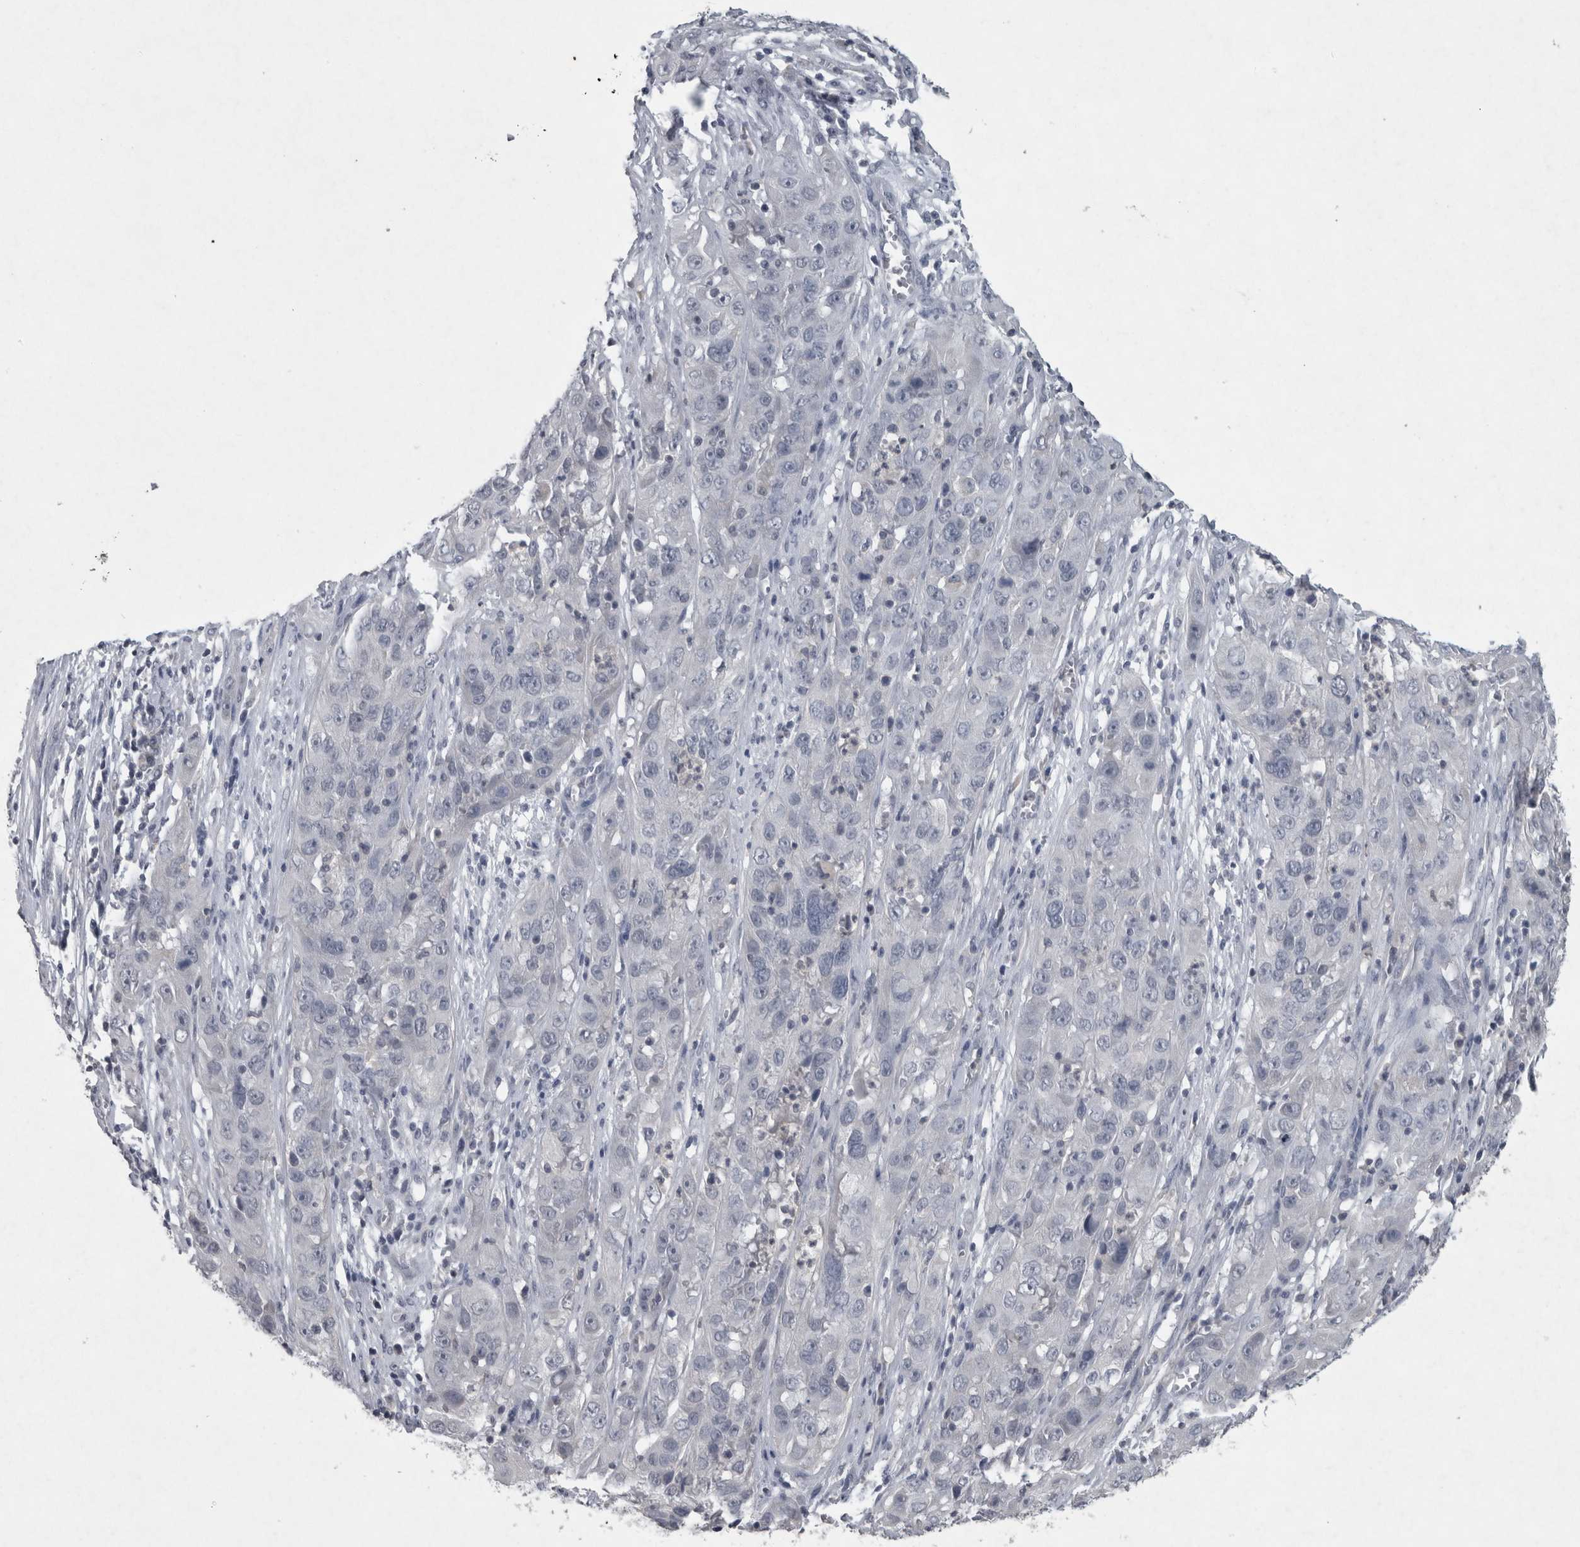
{"staining": {"intensity": "negative", "quantity": "none", "location": "none"}, "tissue": "cervical cancer", "cell_type": "Tumor cells", "image_type": "cancer", "snomed": [{"axis": "morphology", "description": "Squamous cell carcinoma, NOS"}, {"axis": "topography", "description": "Cervix"}], "caption": "Tumor cells are negative for protein expression in human squamous cell carcinoma (cervical).", "gene": "WNT7A", "patient": {"sex": "female", "age": 32}}